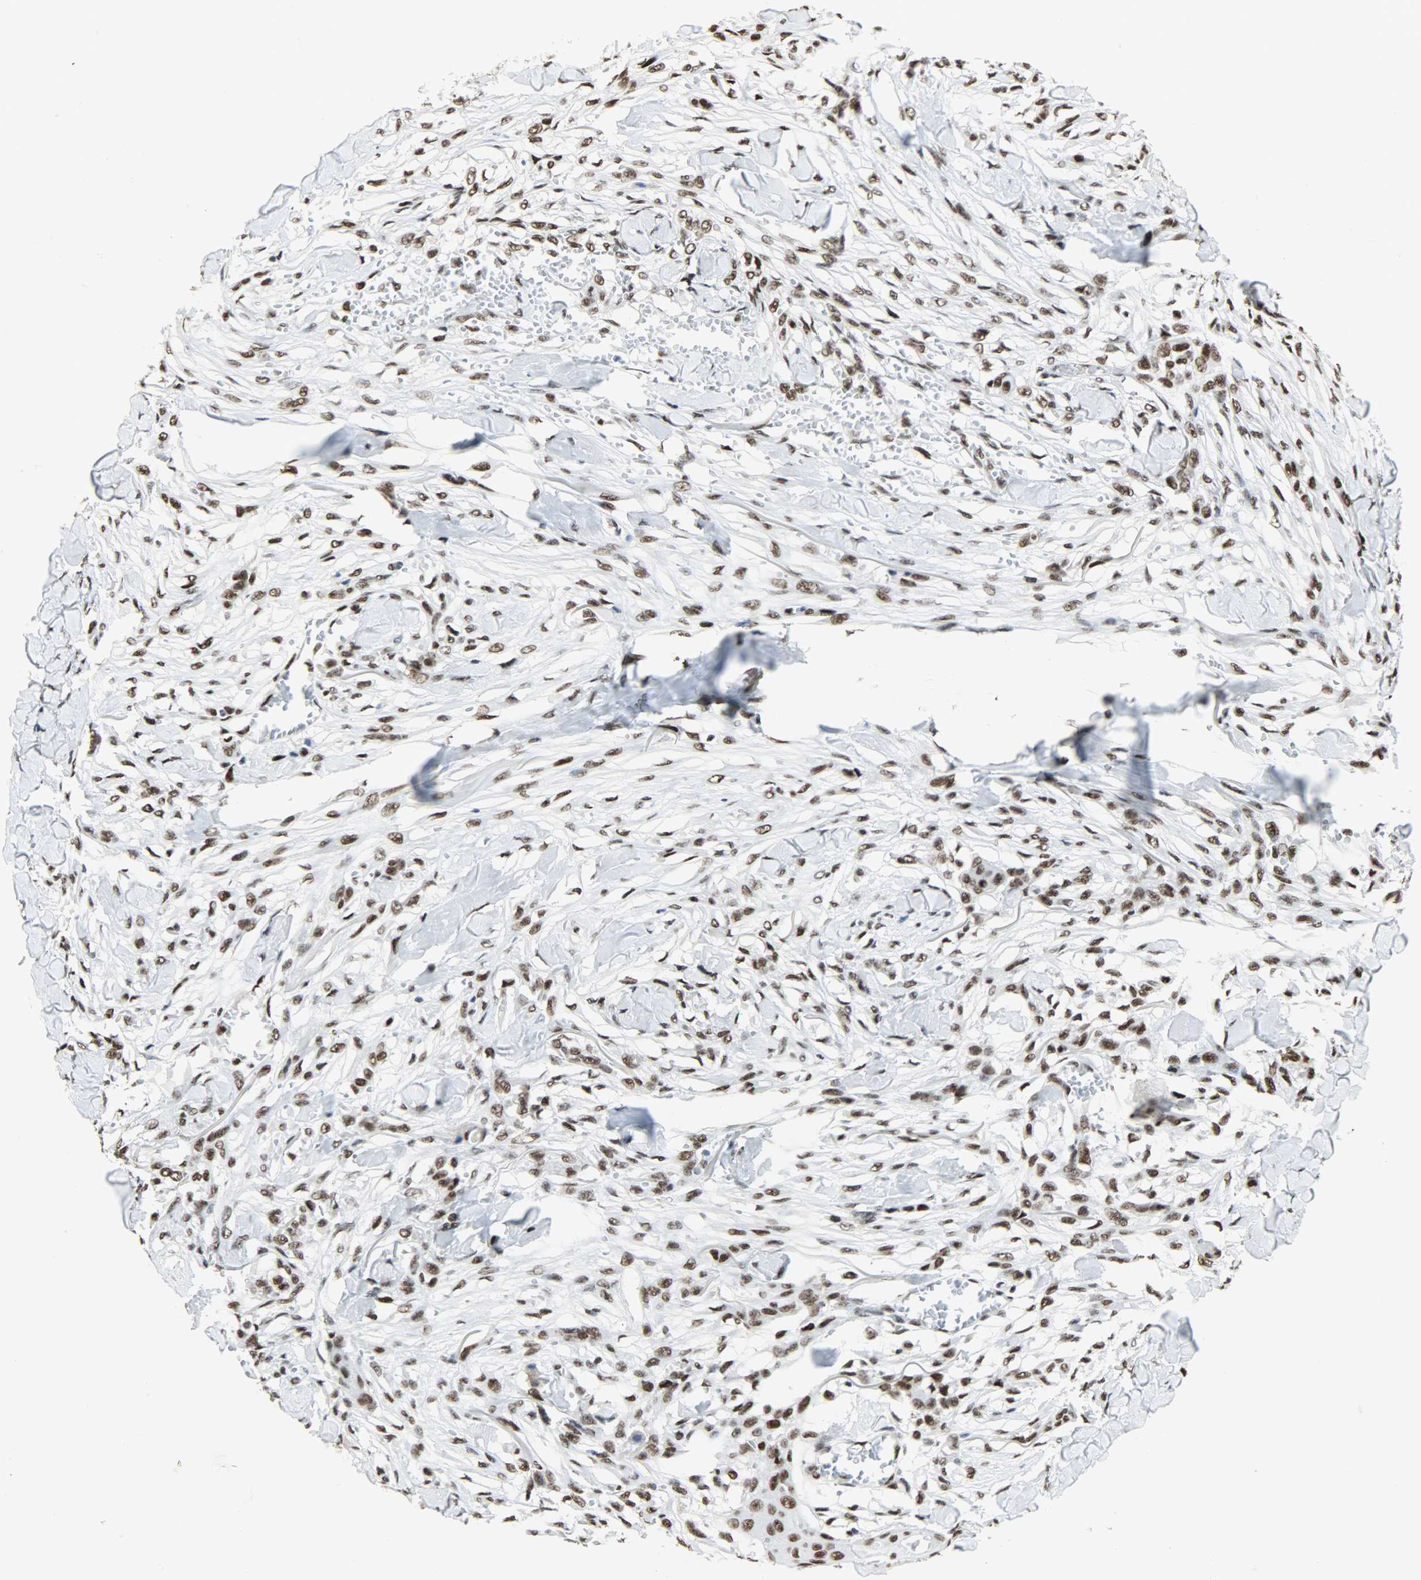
{"staining": {"intensity": "strong", "quantity": ">75%", "location": "nuclear"}, "tissue": "skin cancer", "cell_type": "Tumor cells", "image_type": "cancer", "snomed": [{"axis": "morphology", "description": "Normal tissue, NOS"}, {"axis": "morphology", "description": "Squamous cell carcinoma, NOS"}, {"axis": "topography", "description": "Skin"}], "caption": "Skin cancer was stained to show a protein in brown. There is high levels of strong nuclear positivity in about >75% of tumor cells.", "gene": "SSB", "patient": {"sex": "female", "age": 59}}